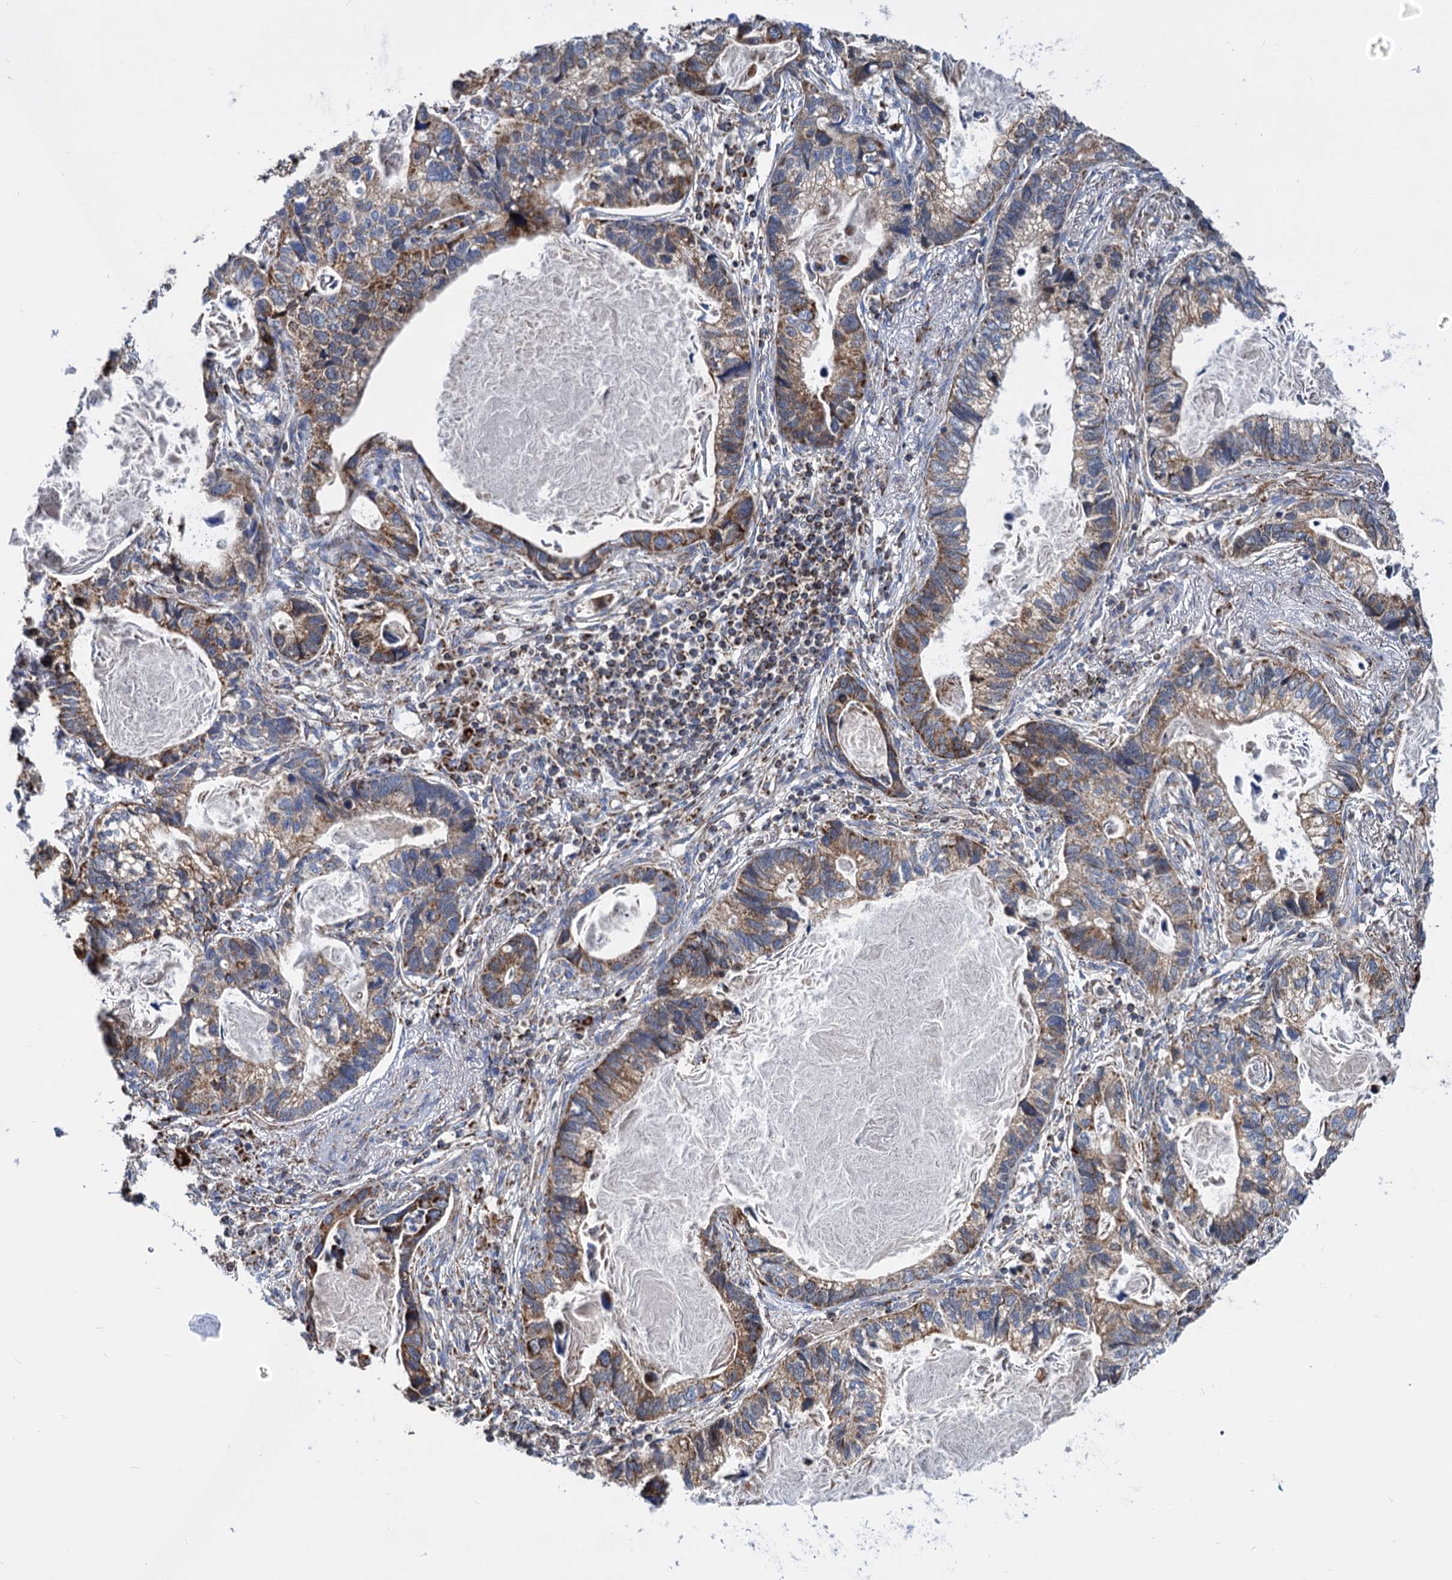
{"staining": {"intensity": "moderate", "quantity": ">75%", "location": "cytoplasmic/membranous"}, "tissue": "lung cancer", "cell_type": "Tumor cells", "image_type": "cancer", "snomed": [{"axis": "morphology", "description": "Adenocarcinoma, NOS"}, {"axis": "topography", "description": "Lung"}], "caption": "Lung adenocarcinoma tissue demonstrates moderate cytoplasmic/membranous staining in about >75% of tumor cells", "gene": "TIMM10", "patient": {"sex": "male", "age": 67}}